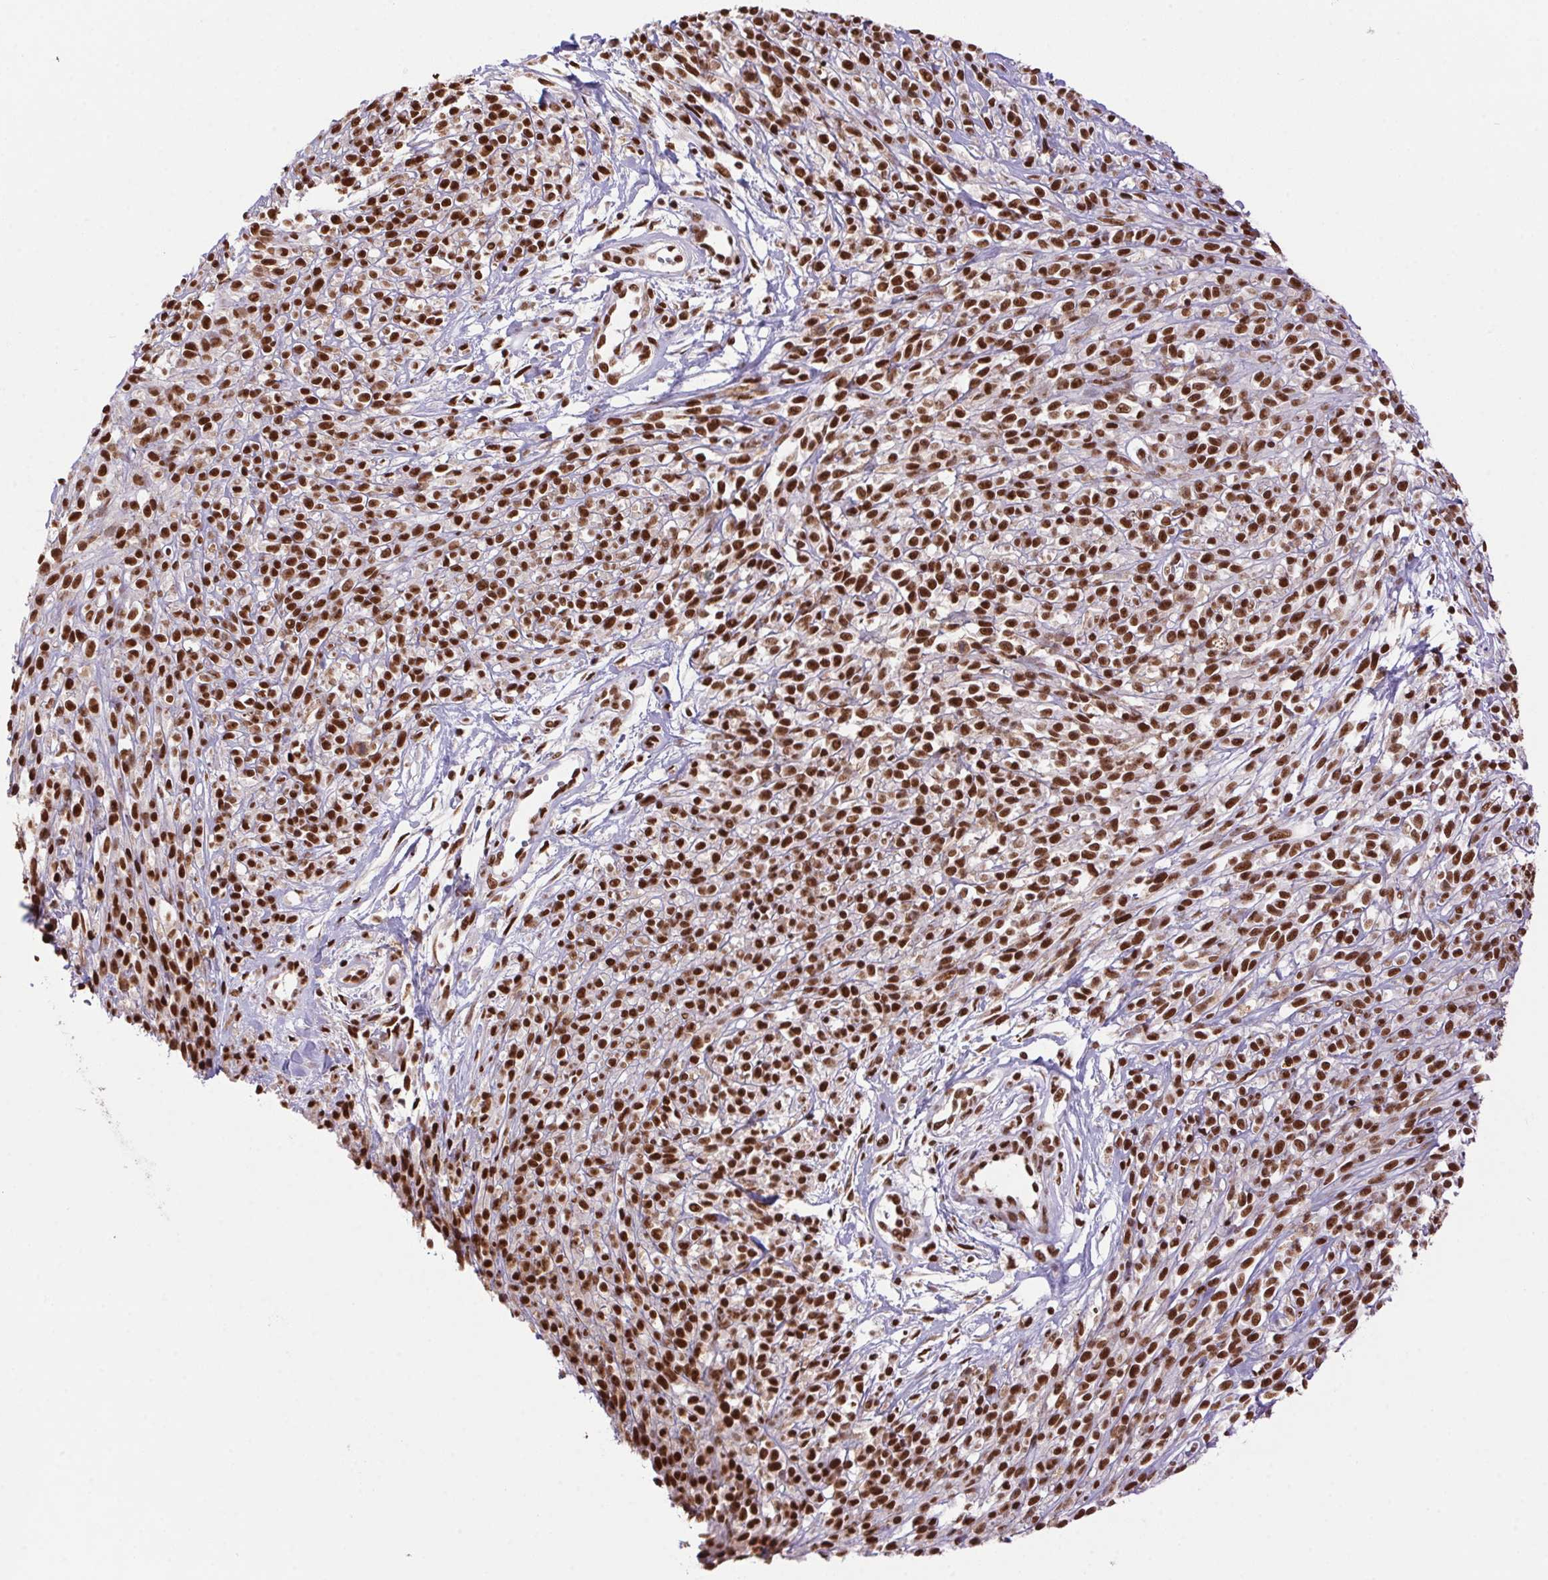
{"staining": {"intensity": "strong", "quantity": ">75%", "location": "nuclear"}, "tissue": "melanoma", "cell_type": "Tumor cells", "image_type": "cancer", "snomed": [{"axis": "morphology", "description": "Malignant melanoma, NOS"}, {"axis": "topography", "description": "Skin"}, {"axis": "topography", "description": "Skin of trunk"}], "caption": "A brown stain shows strong nuclear positivity of a protein in human malignant melanoma tumor cells.", "gene": "ZNF207", "patient": {"sex": "male", "age": 74}}